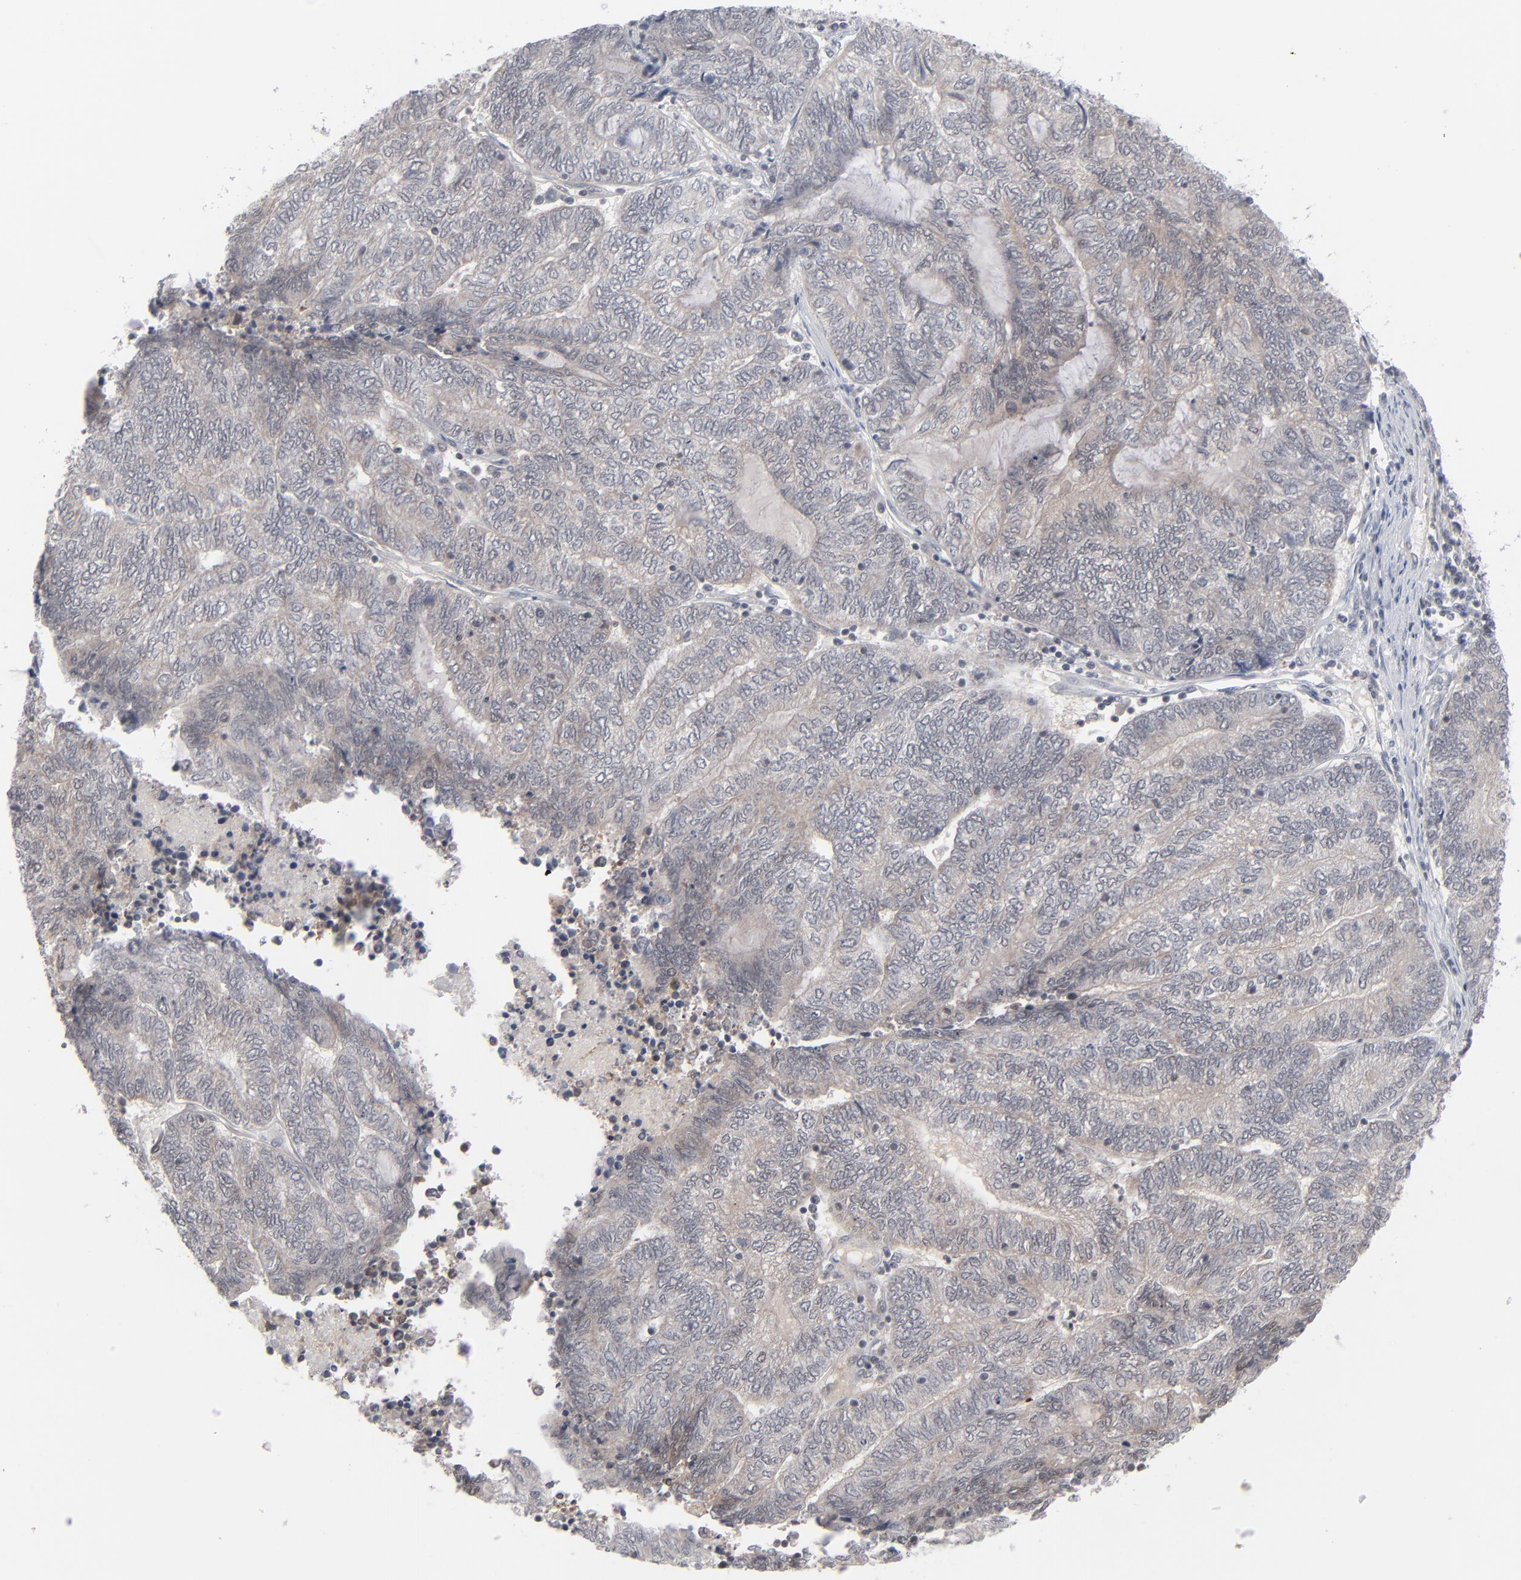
{"staining": {"intensity": "weak", "quantity": ">75%", "location": "cytoplasmic/membranous"}, "tissue": "endometrial cancer", "cell_type": "Tumor cells", "image_type": "cancer", "snomed": [{"axis": "morphology", "description": "Adenocarcinoma, NOS"}, {"axis": "topography", "description": "Uterus"}, {"axis": "topography", "description": "Endometrium"}], "caption": "Immunohistochemistry (IHC) (DAB (3,3'-diaminobenzidine)) staining of endometrial adenocarcinoma exhibits weak cytoplasmic/membranous protein positivity in approximately >75% of tumor cells.", "gene": "POF1B", "patient": {"sex": "female", "age": 70}}